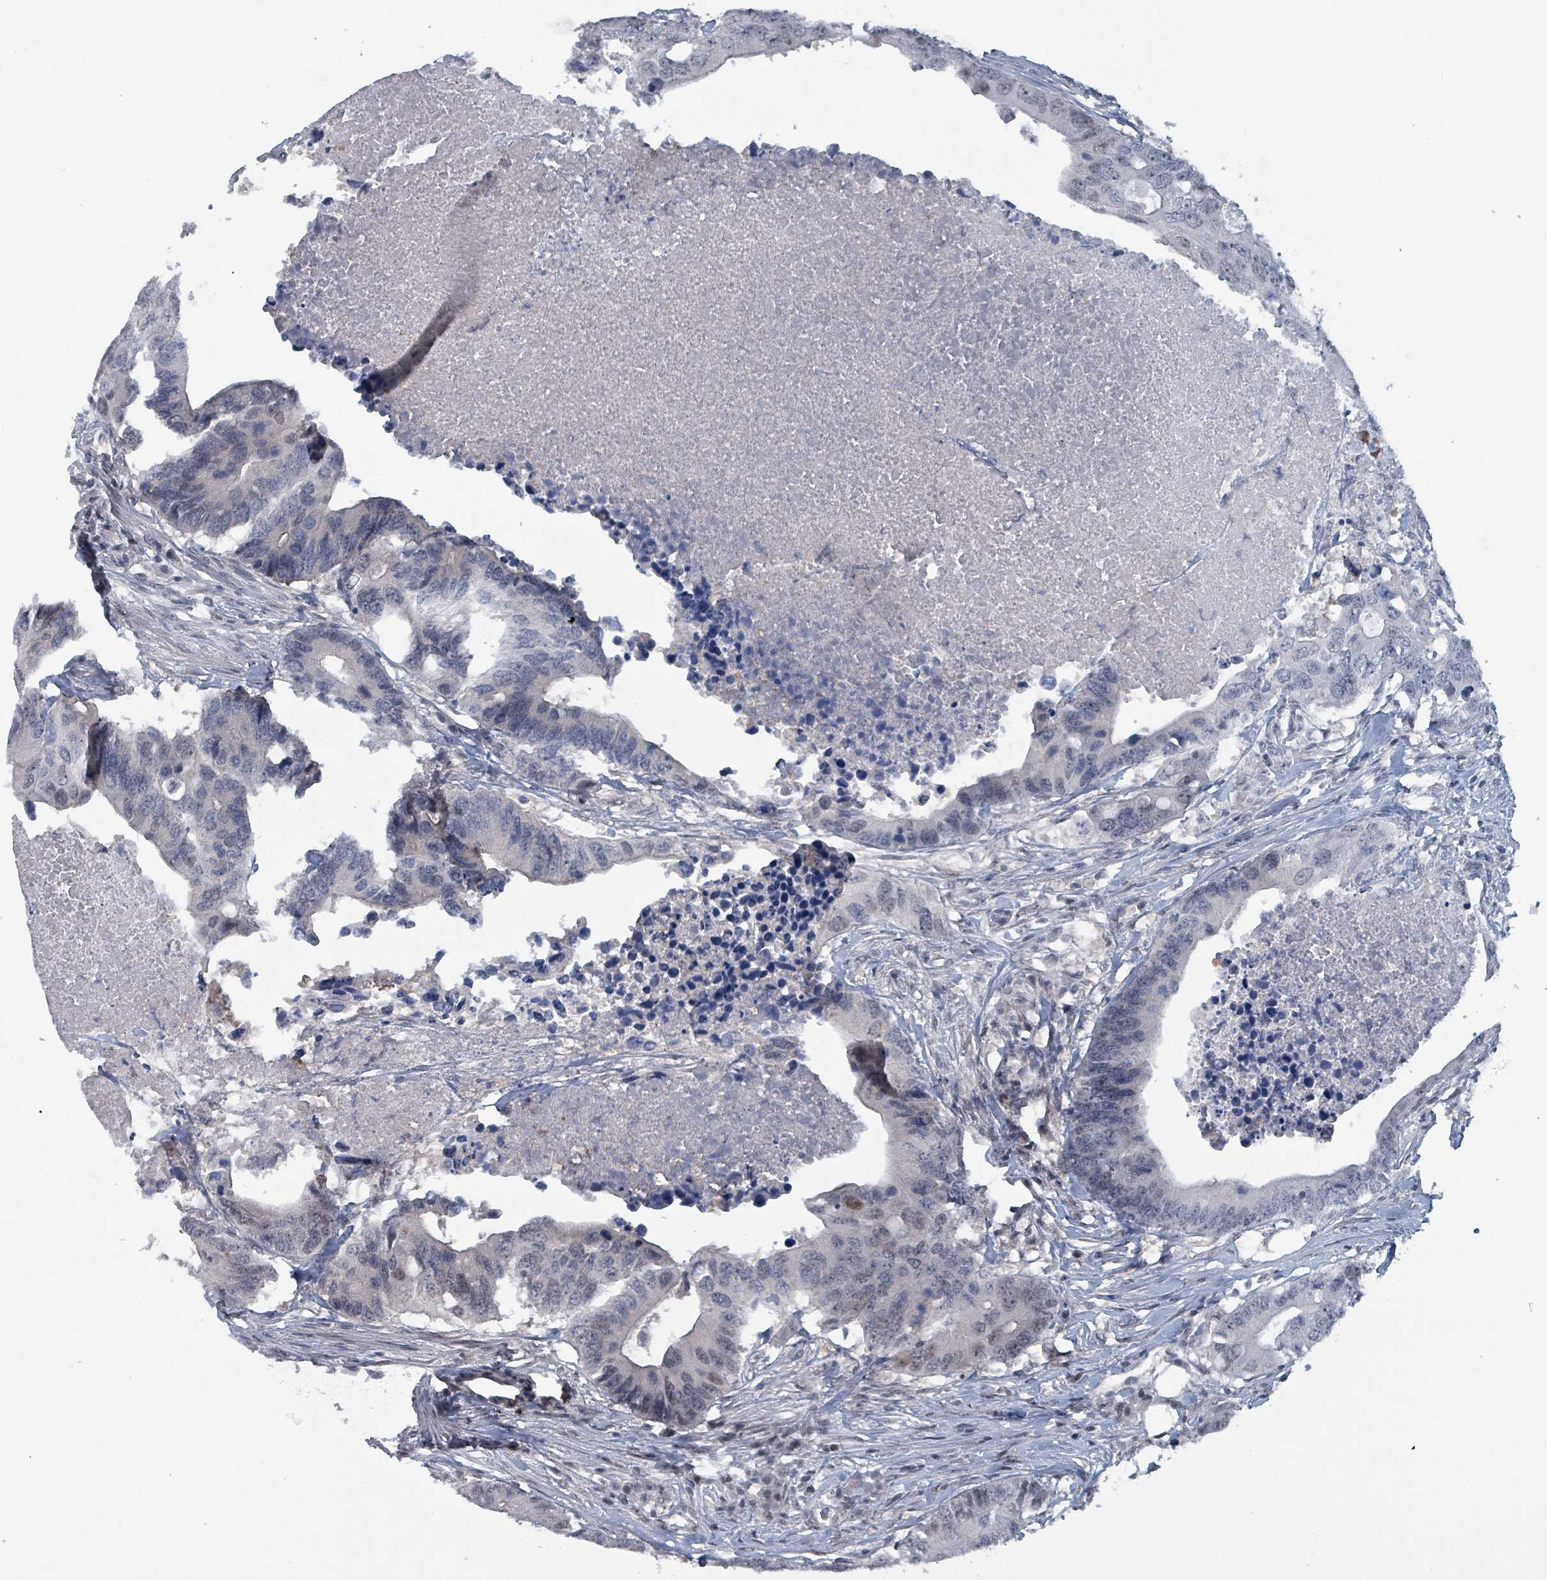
{"staining": {"intensity": "negative", "quantity": "none", "location": "none"}, "tissue": "colorectal cancer", "cell_type": "Tumor cells", "image_type": "cancer", "snomed": [{"axis": "morphology", "description": "Adenocarcinoma, NOS"}, {"axis": "topography", "description": "Colon"}], "caption": "This is an IHC histopathology image of human adenocarcinoma (colorectal). There is no staining in tumor cells.", "gene": "BIVM", "patient": {"sex": "male", "age": 71}}